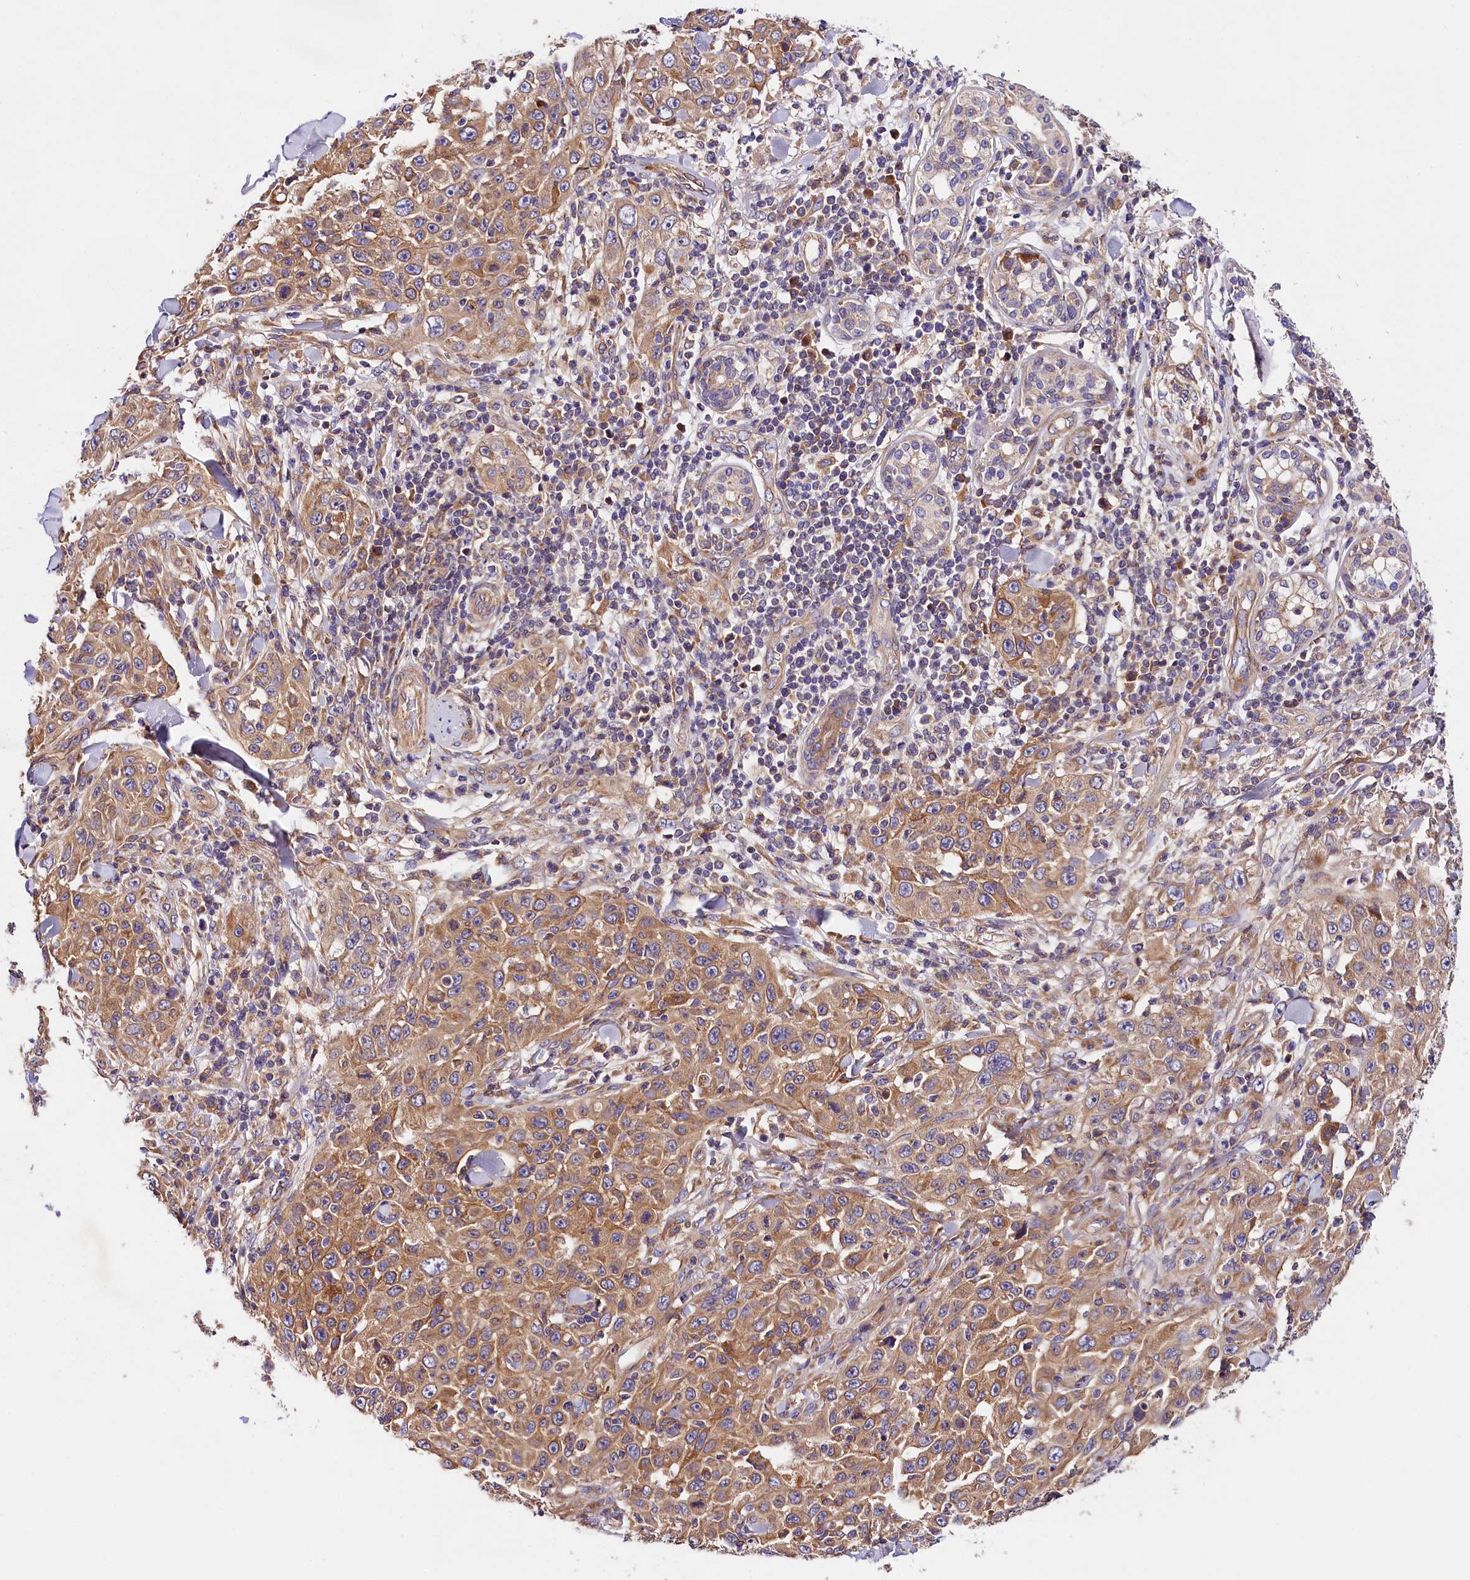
{"staining": {"intensity": "moderate", "quantity": ">75%", "location": "cytoplasmic/membranous"}, "tissue": "skin cancer", "cell_type": "Tumor cells", "image_type": "cancer", "snomed": [{"axis": "morphology", "description": "Squamous cell carcinoma, NOS"}, {"axis": "topography", "description": "Skin"}], "caption": "Skin cancer stained with immunohistochemistry reveals moderate cytoplasmic/membranous expression in approximately >75% of tumor cells.", "gene": "SPG11", "patient": {"sex": "female", "age": 88}}